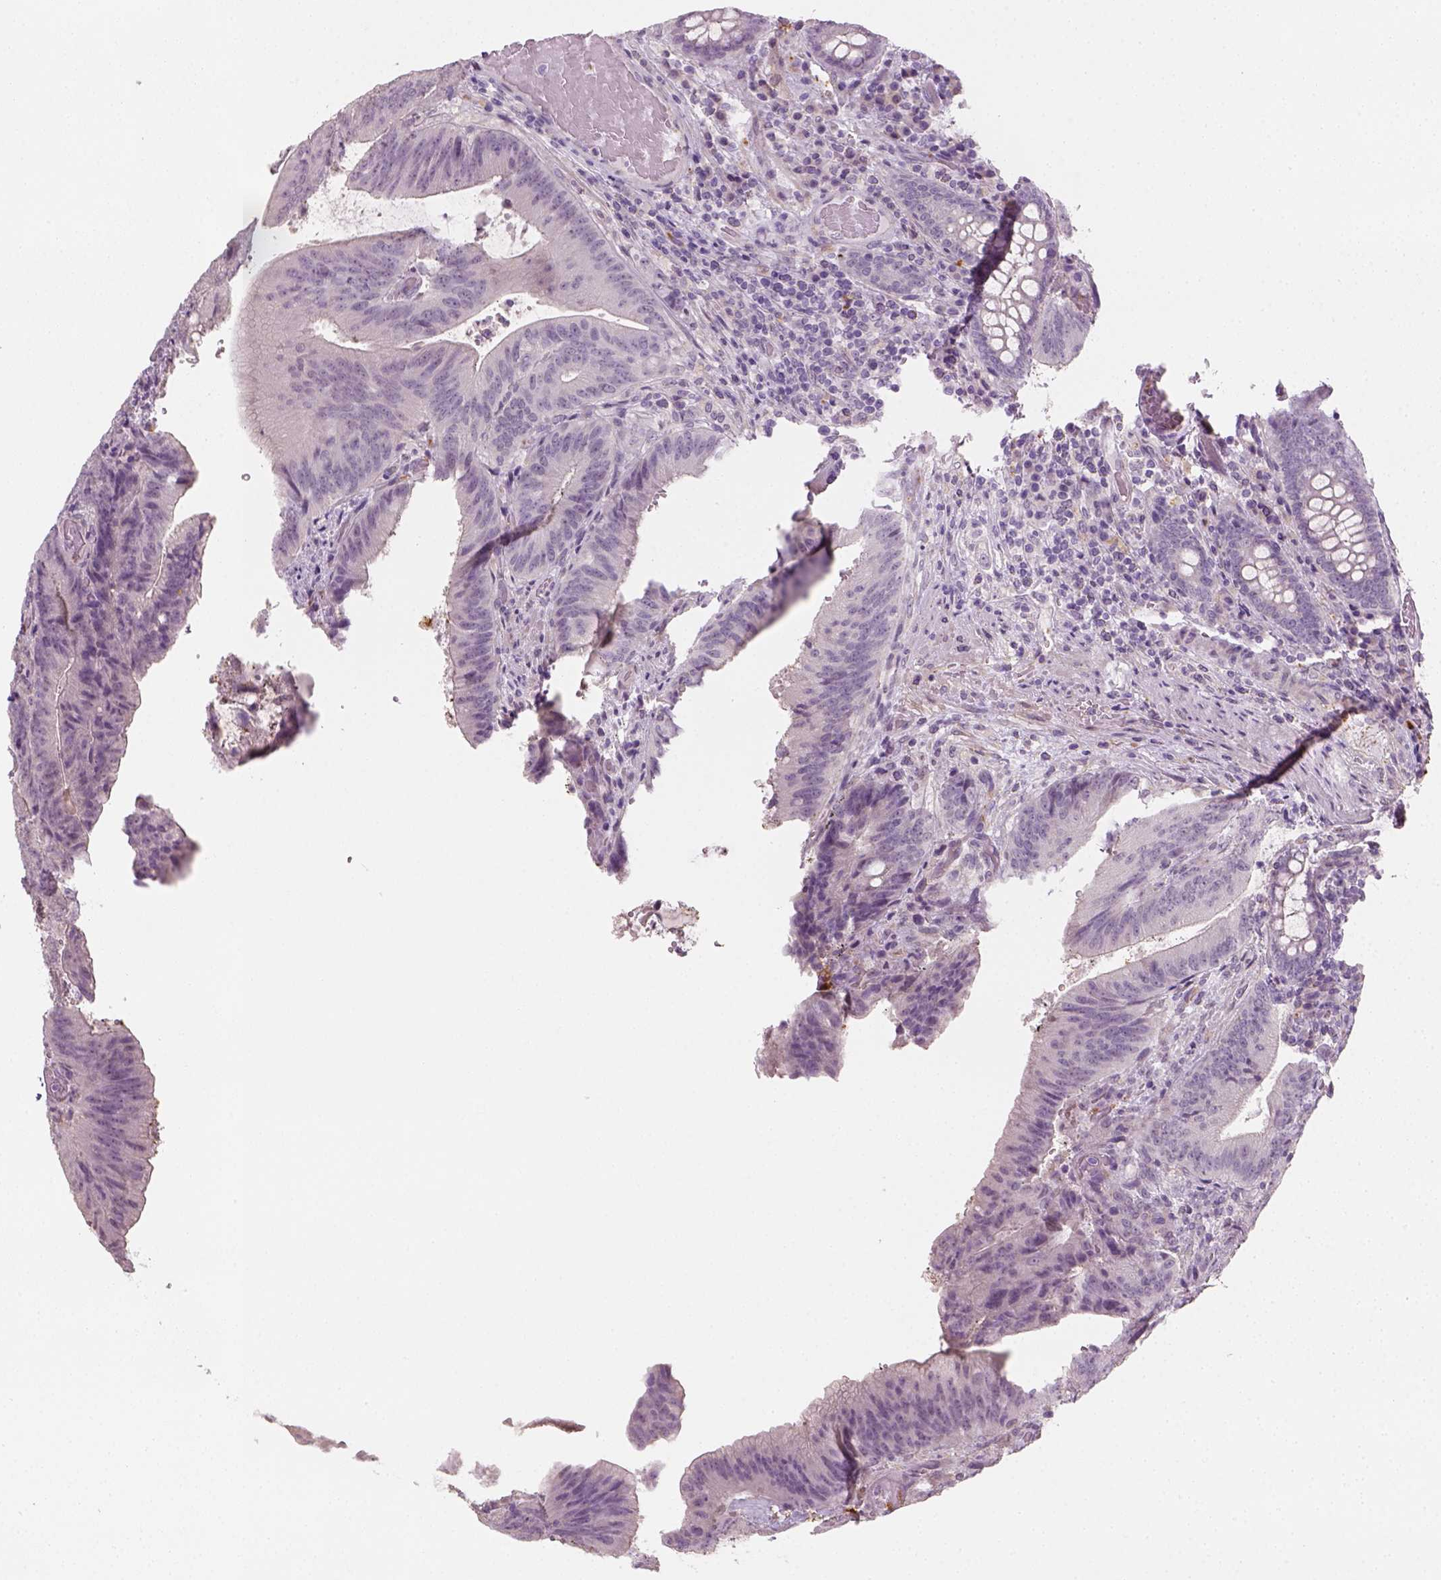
{"staining": {"intensity": "negative", "quantity": "none", "location": "none"}, "tissue": "colorectal cancer", "cell_type": "Tumor cells", "image_type": "cancer", "snomed": [{"axis": "morphology", "description": "Adenocarcinoma, NOS"}, {"axis": "topography", "description": "Colon"}], "caption": "DAB immunohistochemical staining of human colorectal cancer demonstrates no significant positivity in tumor cells. (Brightfield microscopy of DAB immunohistochemistry at high magnification).", "gene": "FAM163B", "patient": {"sex": "female", "age": 43}}